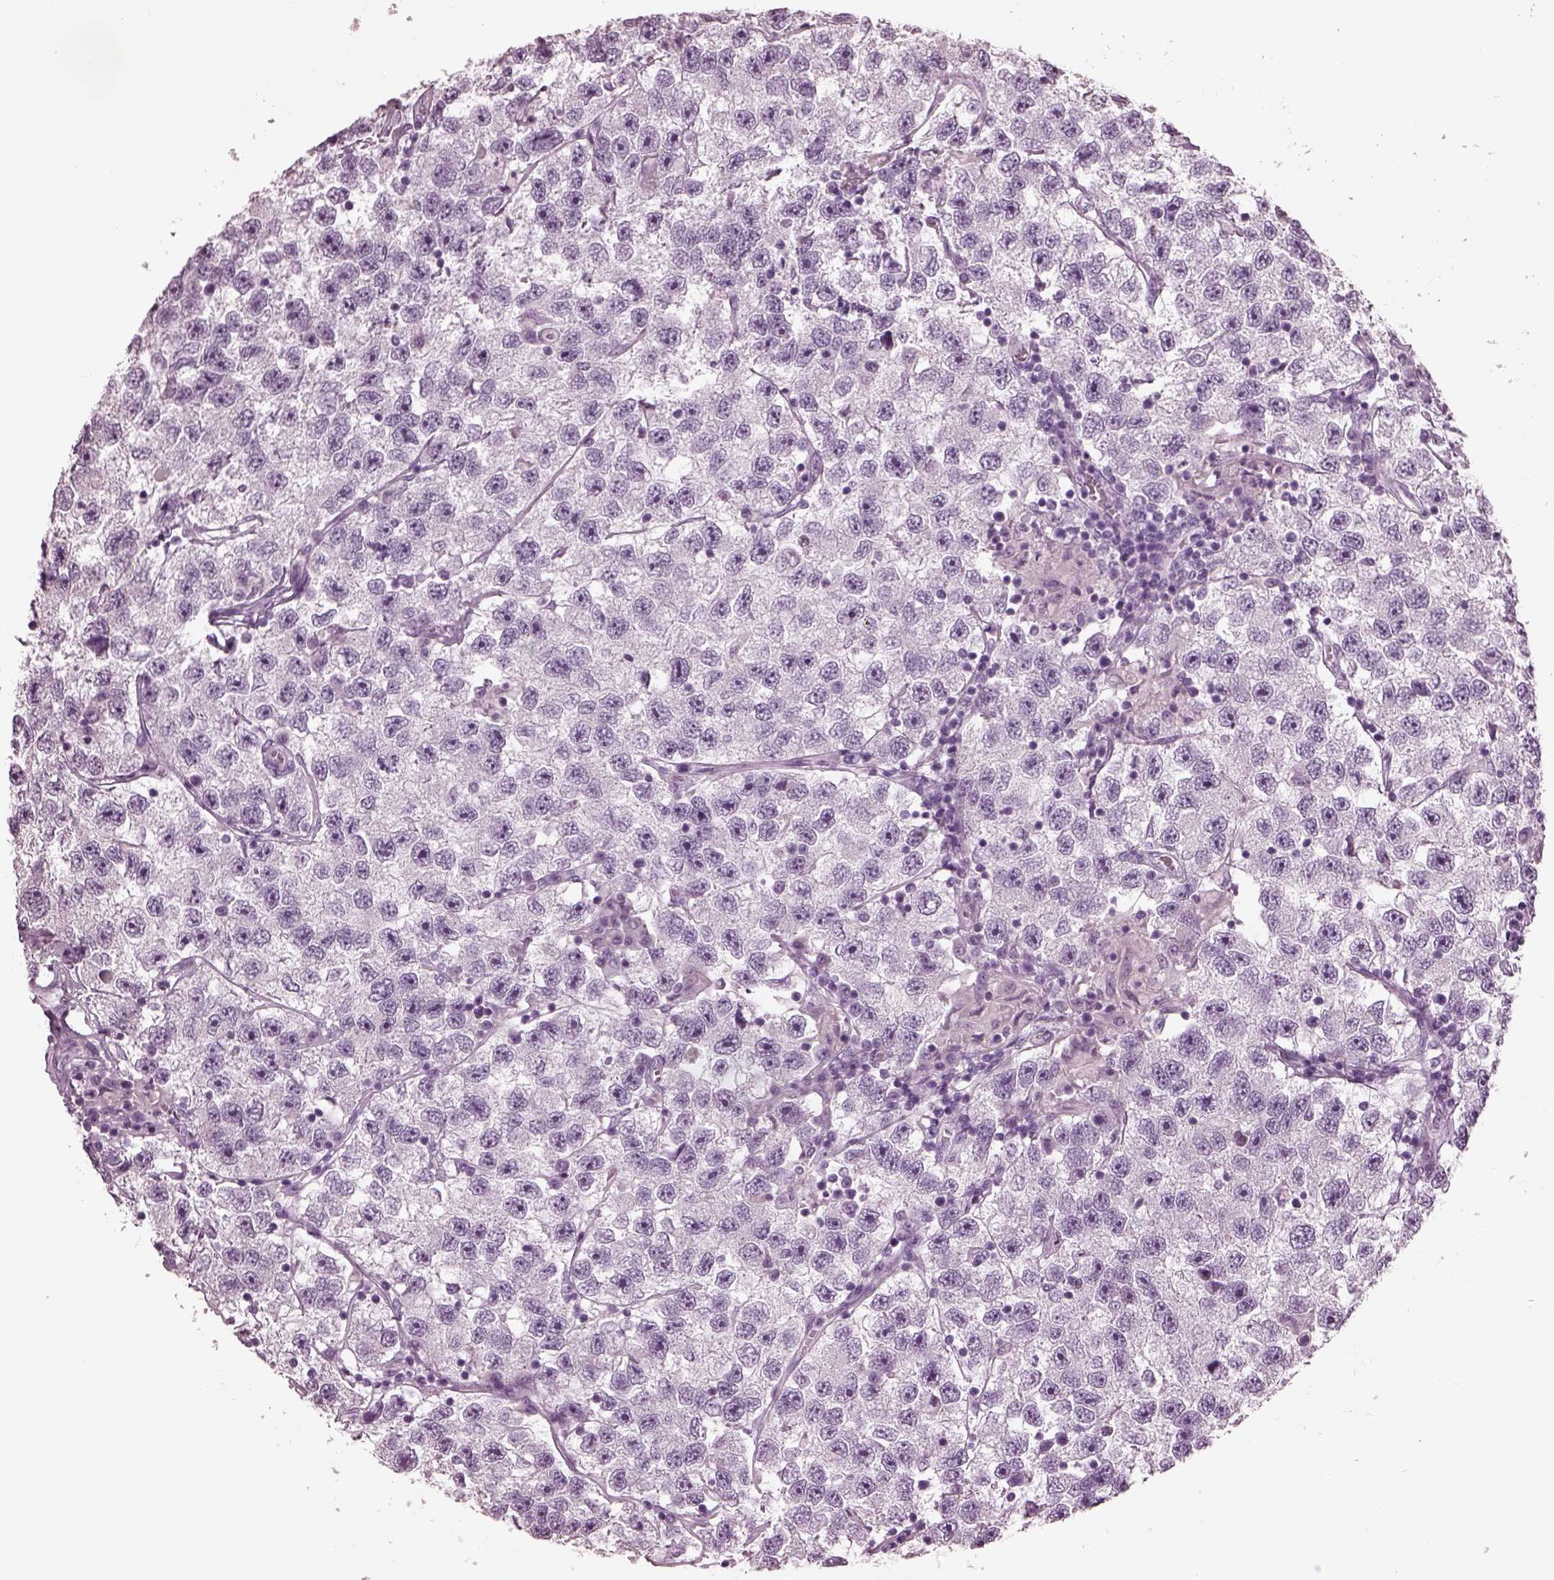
{"staining": {"intensity": "negative", "quantity": "none", "location": "none"}, "tissue": "testis cancer", "cell_type": "Tumor cells", "image_type": "cancer", "snomed": [{"axis": "morphology", "description": "Seminoma, NOS"}, {"axis": "topography", "description": "Testis"}], "caption": "Immunohistochemistry photomicrograph of neoplastic tissue: testis seminoma stained with DAB (3,3'-diaminobenzidine) reveals no significant protein staining in tumor cells.", "gene": "MIB2", "patient": {"sex": "male", "age": 26}}